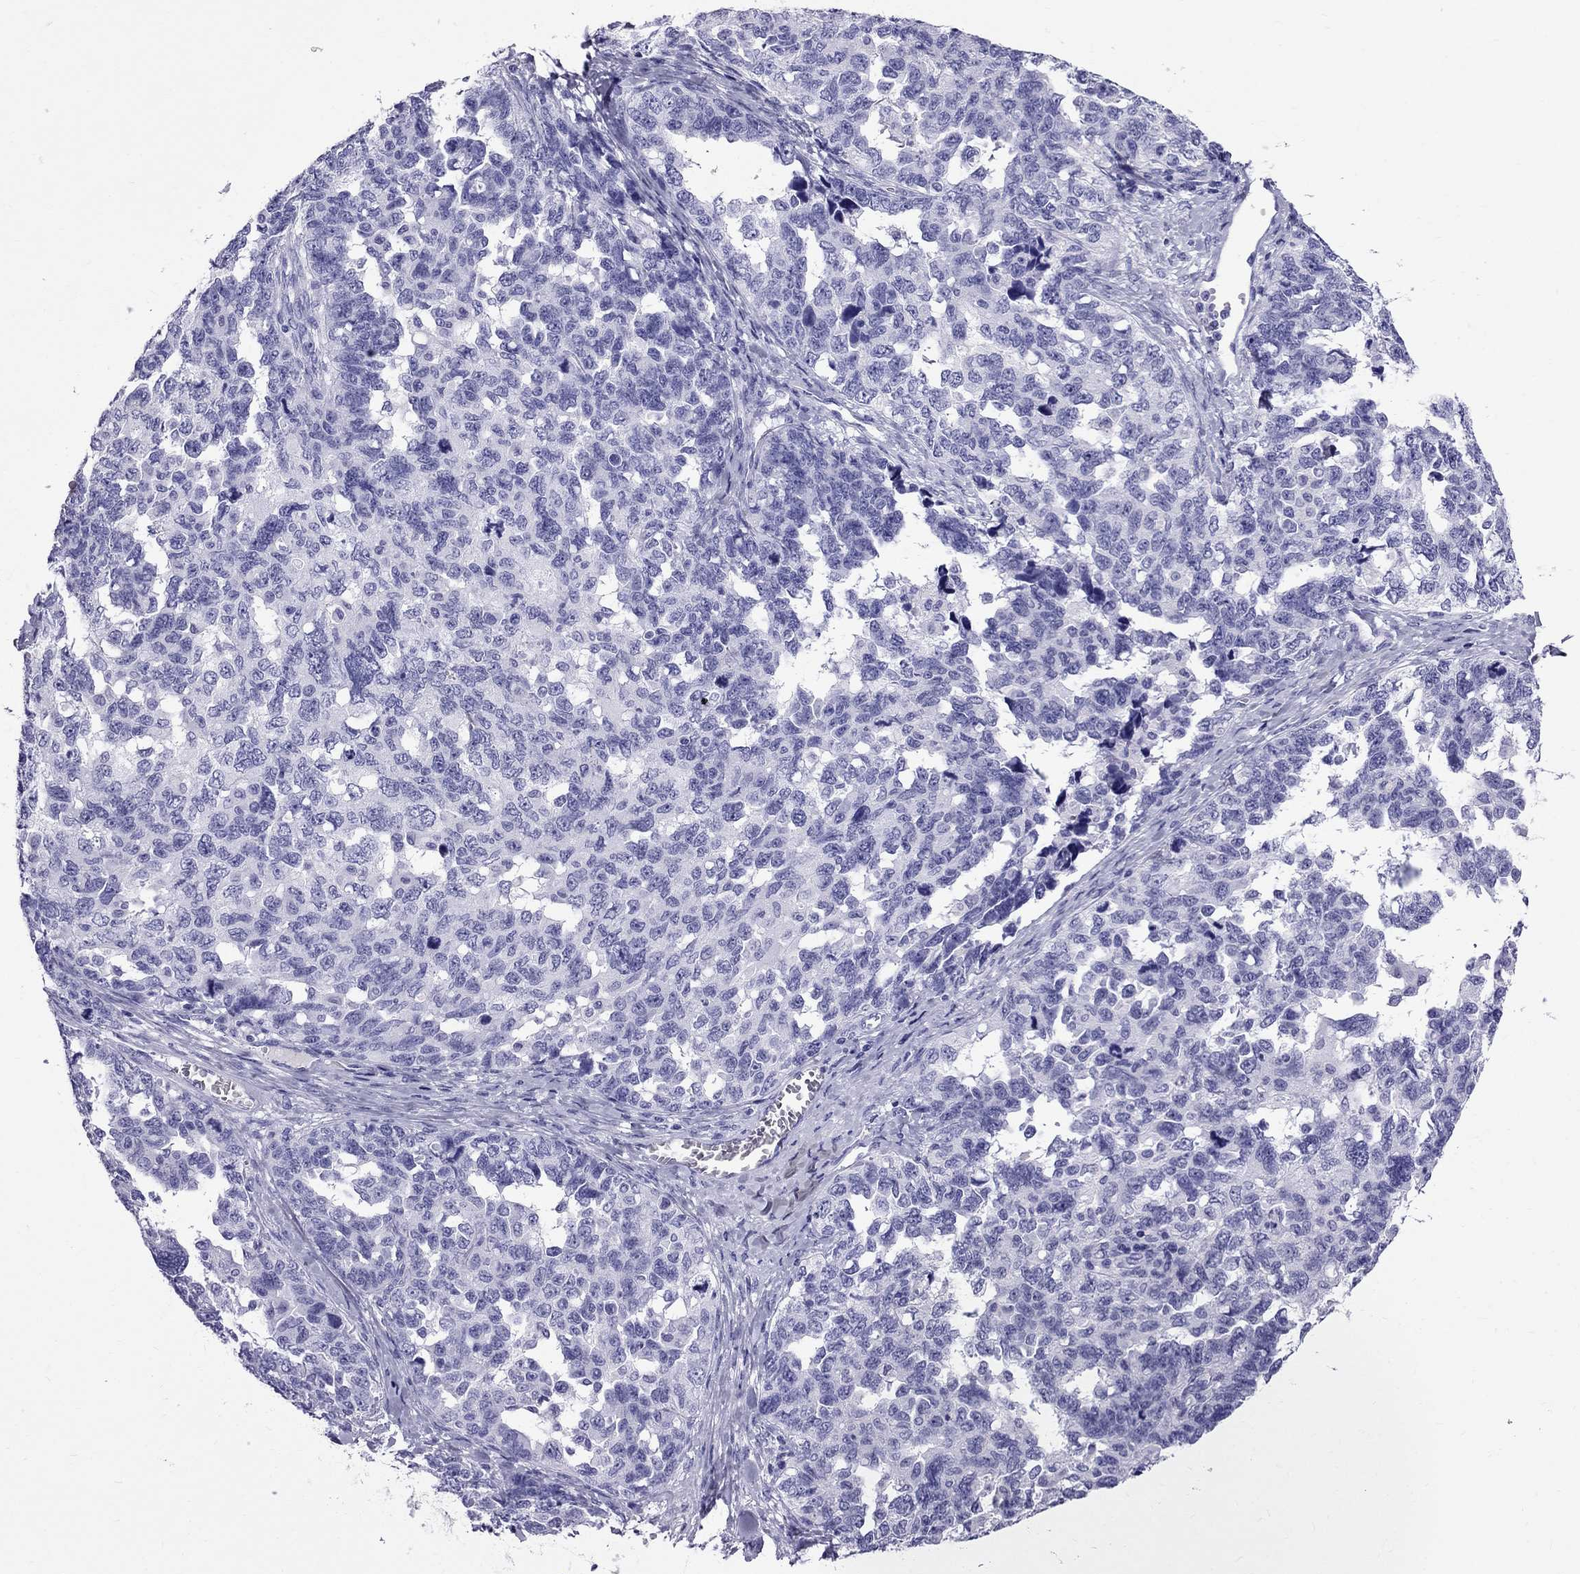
{"staining": {"intensity": "negative", "quantity": "none", "location": "none"}, "tissue": "ovarian cancer", "cell_type": "Tumor cells", "image_type": "cancer", "snomed": [{"axis": "morphology", "description": "Cystadenocarcinoma, serous, NOS"}, {"axis": "topography", "description": "Ovary"}], "caption": "Immunohistochemical staining of human ovarian serous cystadenocarcinoma shows no significant staining in tumor cells. The staining is performed using DAB brown chromogen with nuclei counter-stained in using hematoxylin.", "gene": "SCART1", "patient": {"sex": "female", "age": 69}}